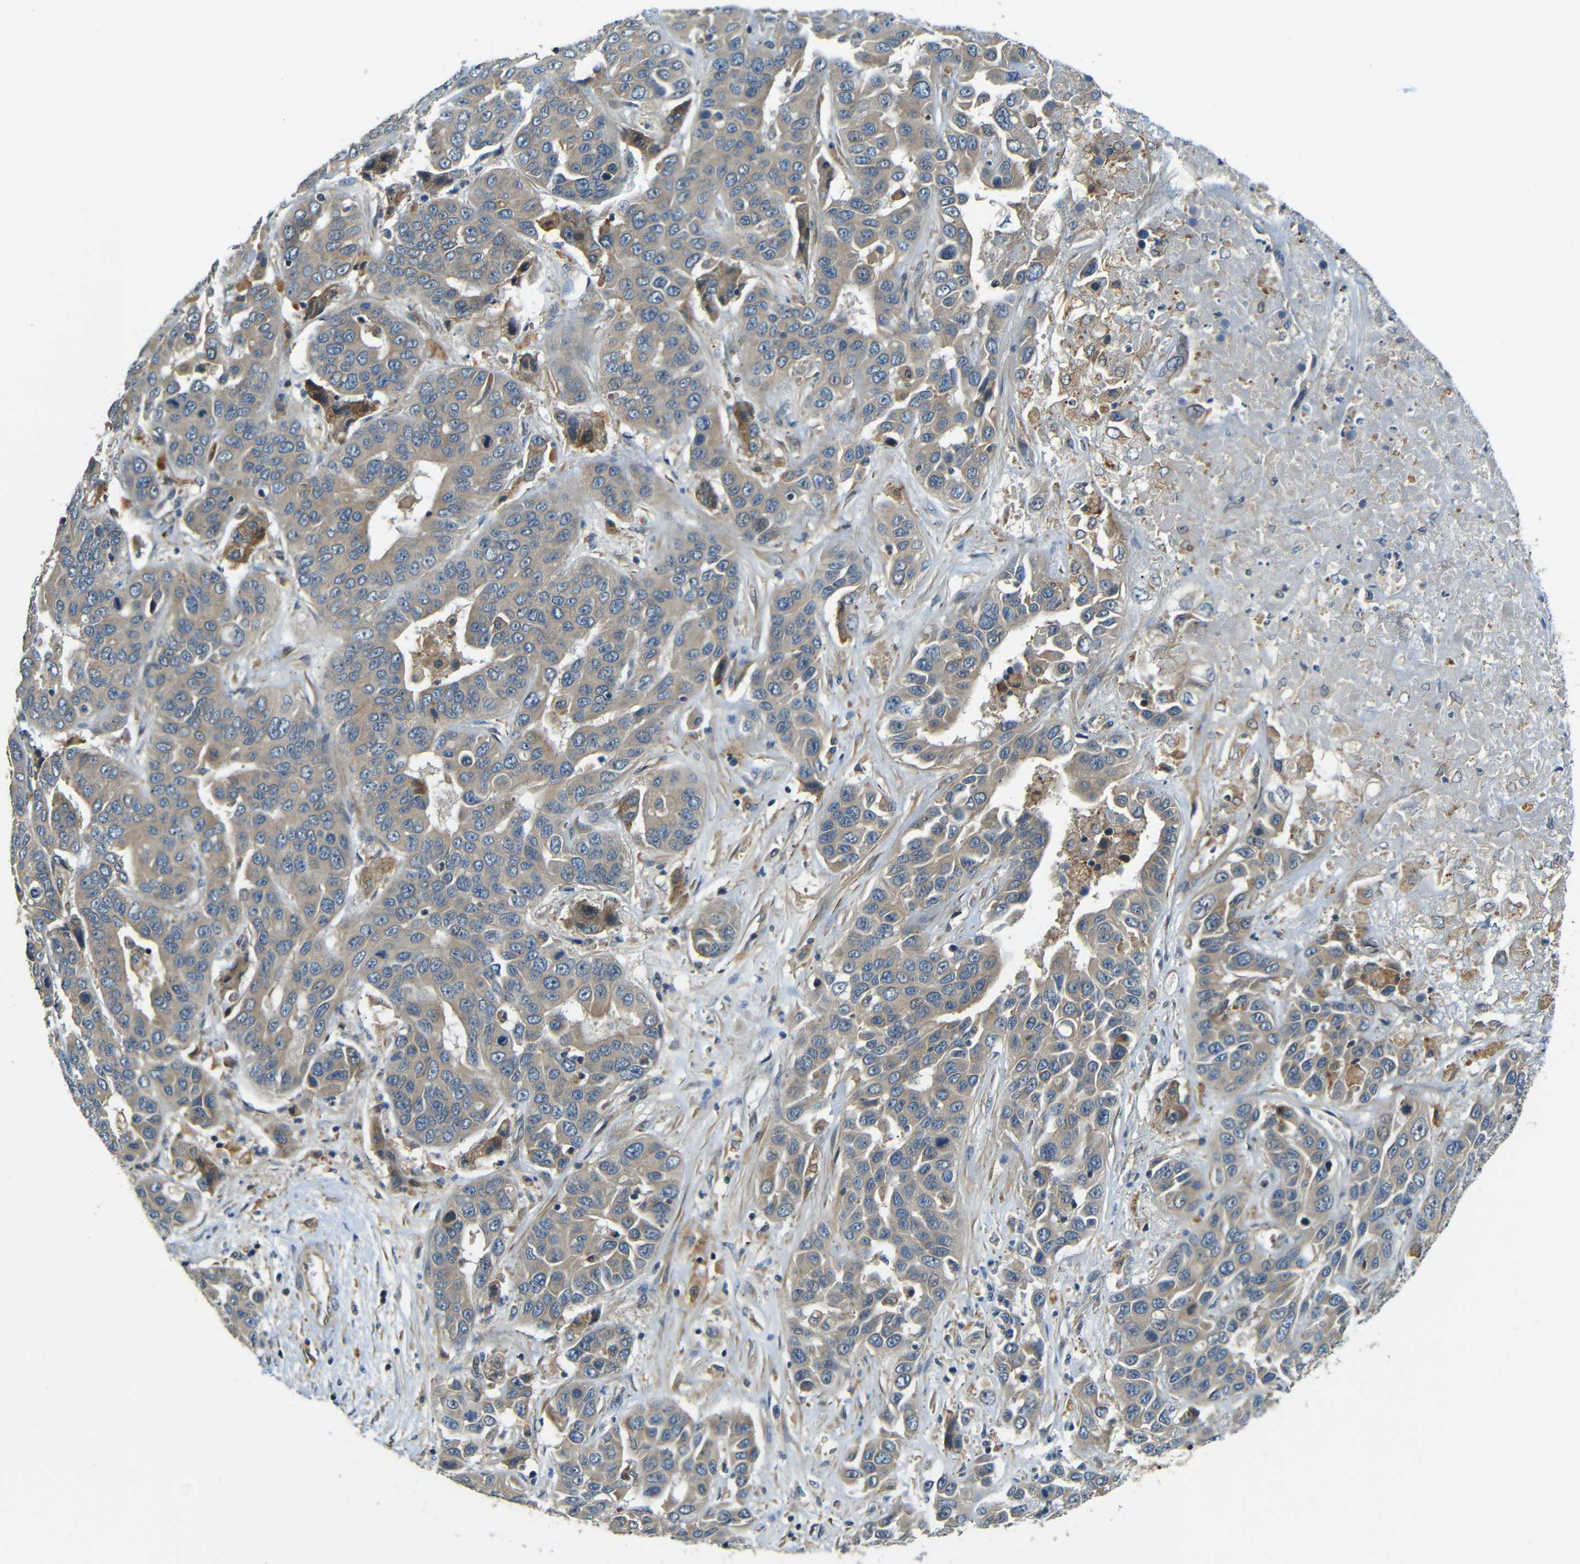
{"staining": {"intensity": "weak", "quantity": "<25%", "location": "cytoplasmic/membranous"}, "tissue": "liver cancer", "cell_type": "Tumor cells", "image_type": "cancer", "snomed": [{"axis": "morphology", "description": "Cholangiocarcinoma"}, {"axis": "topography", "description": "Liver"}], "caption": "Immunohistochemical staining of human liver cancer demonstrates no significant staining in tumor cells.", "gene": "FNDC3A", "patient": {"sex": "female", "age": 52}}